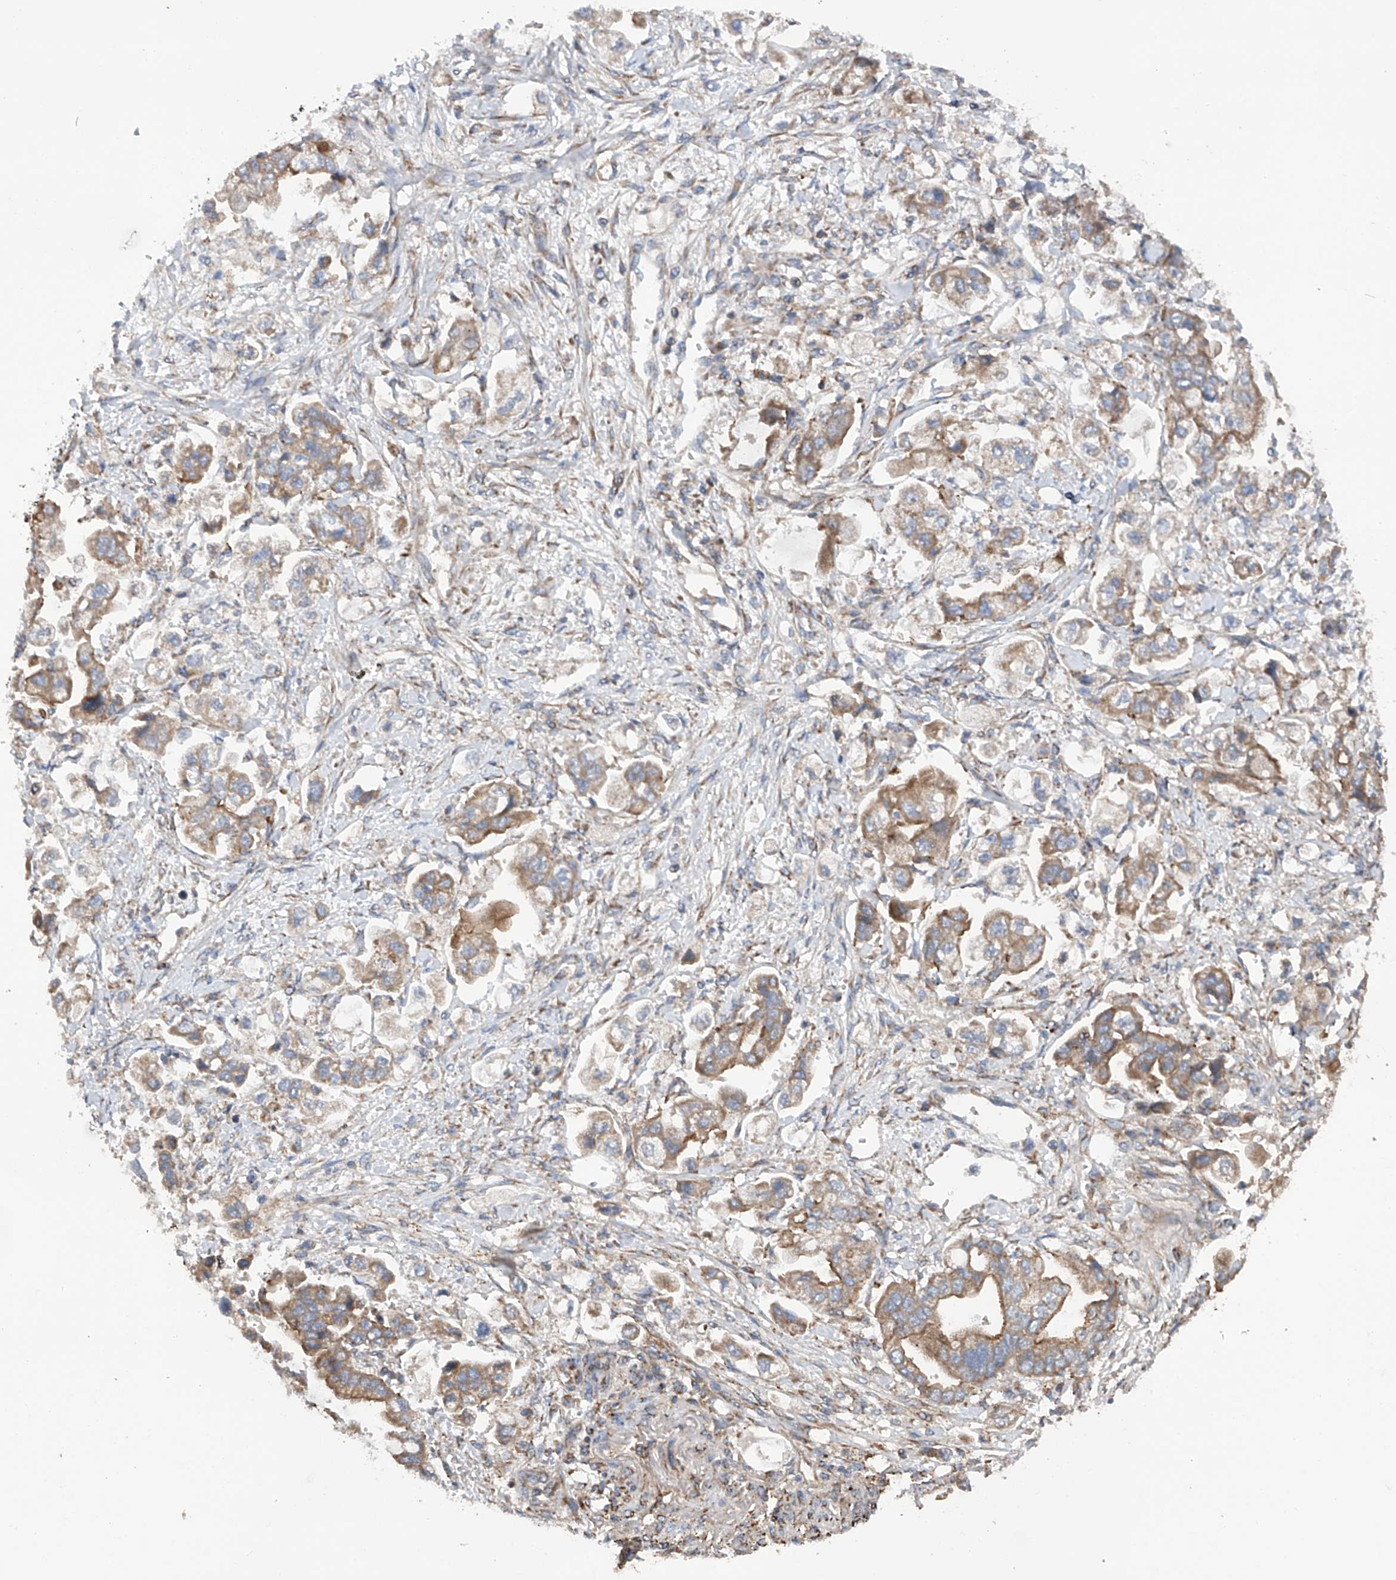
{"staining": {"intensity": "moderate", "quantity": ">75%", "location": "cytoplasmic/membranous"}, "tissue": "stomach cancer", "cell_type": "Tumor cells", "image_type": "cancer", "snomed": [{"axis": "morphology", "description": "Adenocarcinoma, NOS"}, {"axis": "topography", "description": "Stomach"}], "caption": "The histopathology image displays staining of adenocarcinoma (stomach), revealing moderate cytoplasmic/membranous protein positivity (brown color) within tumor cells. The protein is stained brown, and the nuclei are stained in blue (DAB IHC with brightfield microscopy, high magnification).", "gene": "ASCC3", "patient": {"sex": "male", "age": 62}}